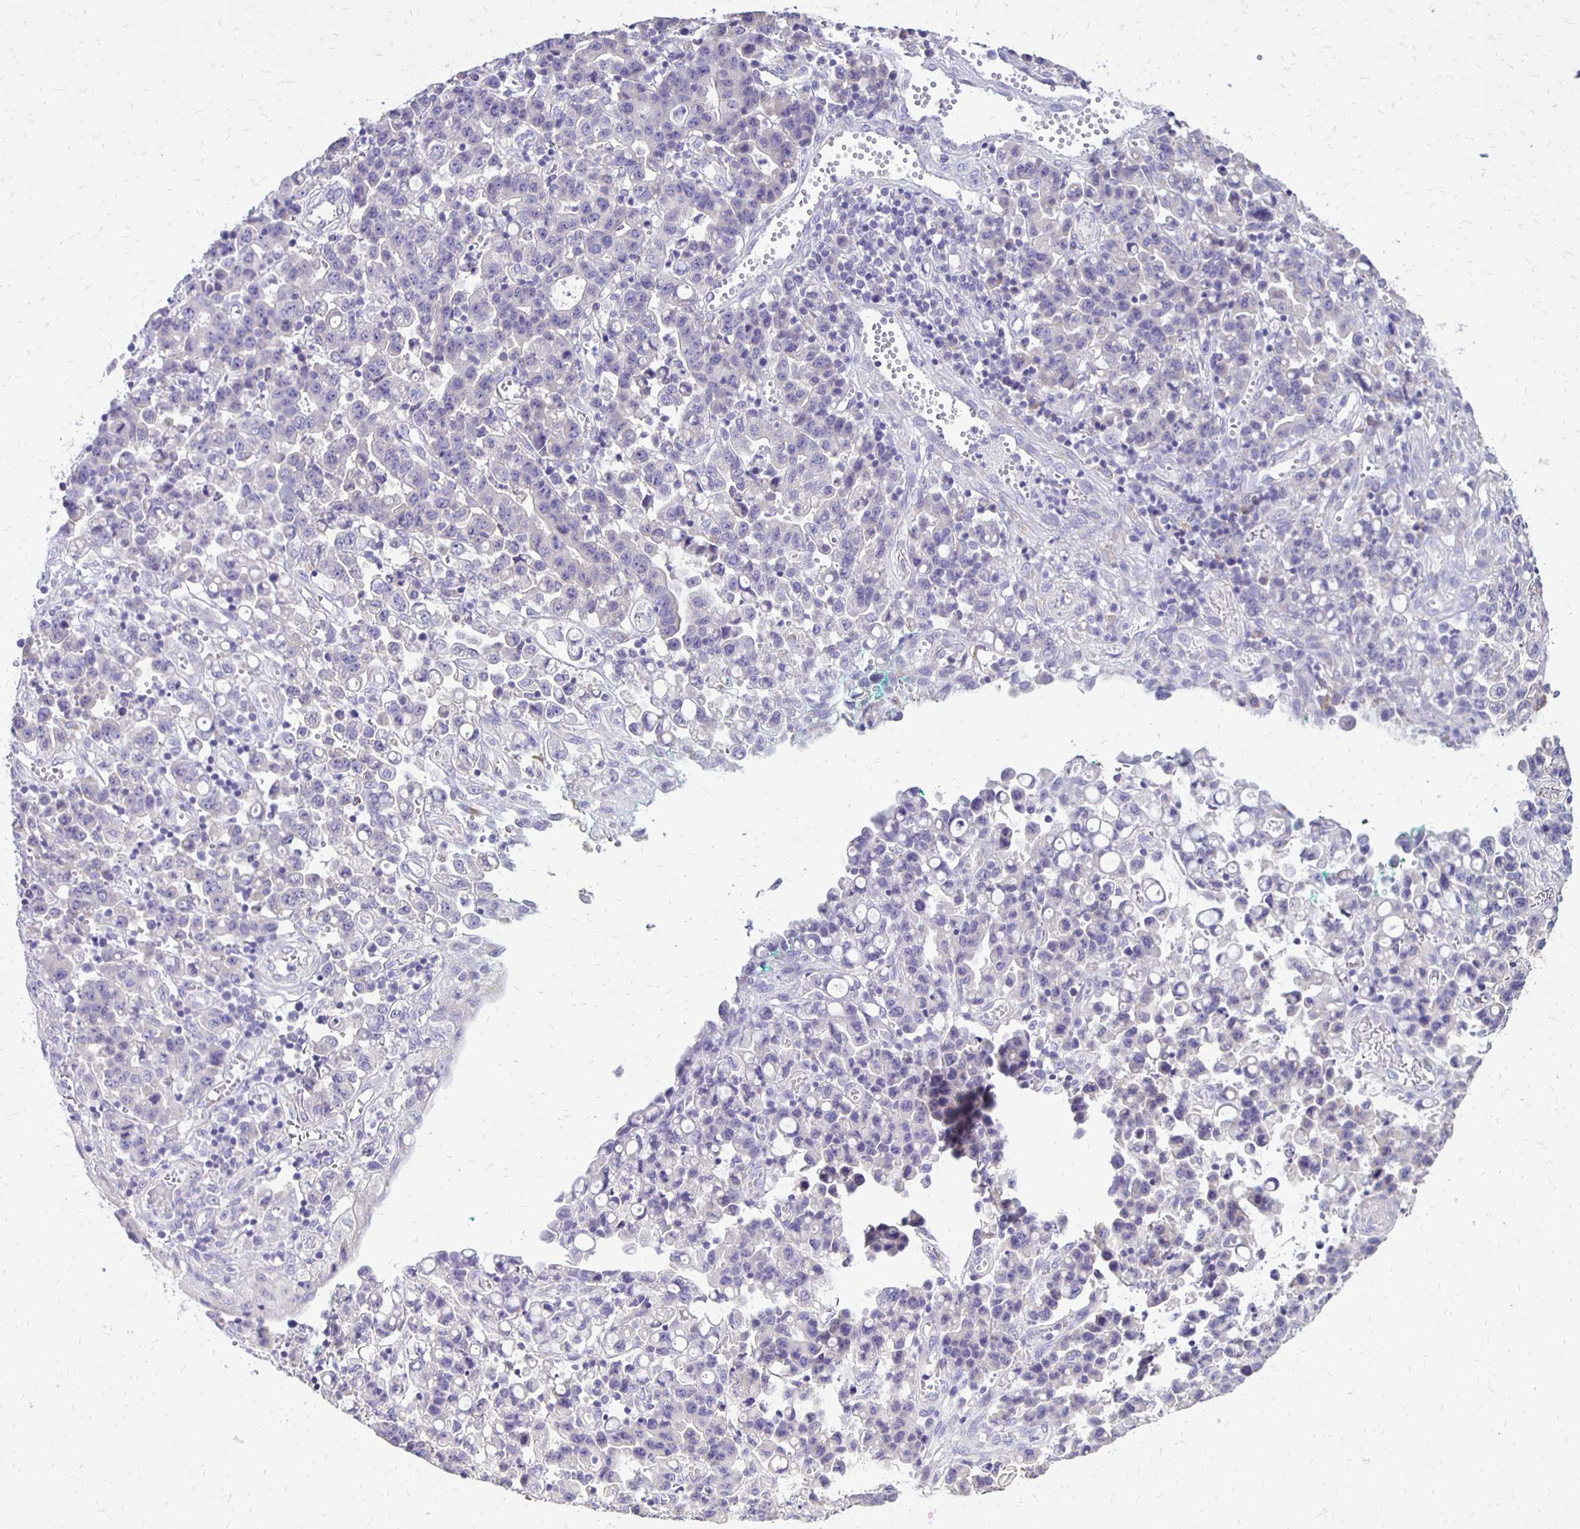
{"staining": {"intensity": "negative", "quantity": "none", "location": "none"}, "tissue": "stomach cancer", "cell_type": "Tumor cells", "image_type": "cancer", "snomed": [{"axis": "morphology", "description": "Adenocarcinoma, NOS"}, {"axis": "topography", "description": "Stomach, upper"}], "caption": "Stomach cancer (adenocarcinoma) was stained to show a protein in brown. There is no significant staining in tumor cells. (DAB (3,3'-diaminobenzidine) immunohistochemistry (IHC) visualized using brightfield microscopy, high magnification).", "gene": "ANKRD45", "patient": {"sex": "male", "age": 69}}